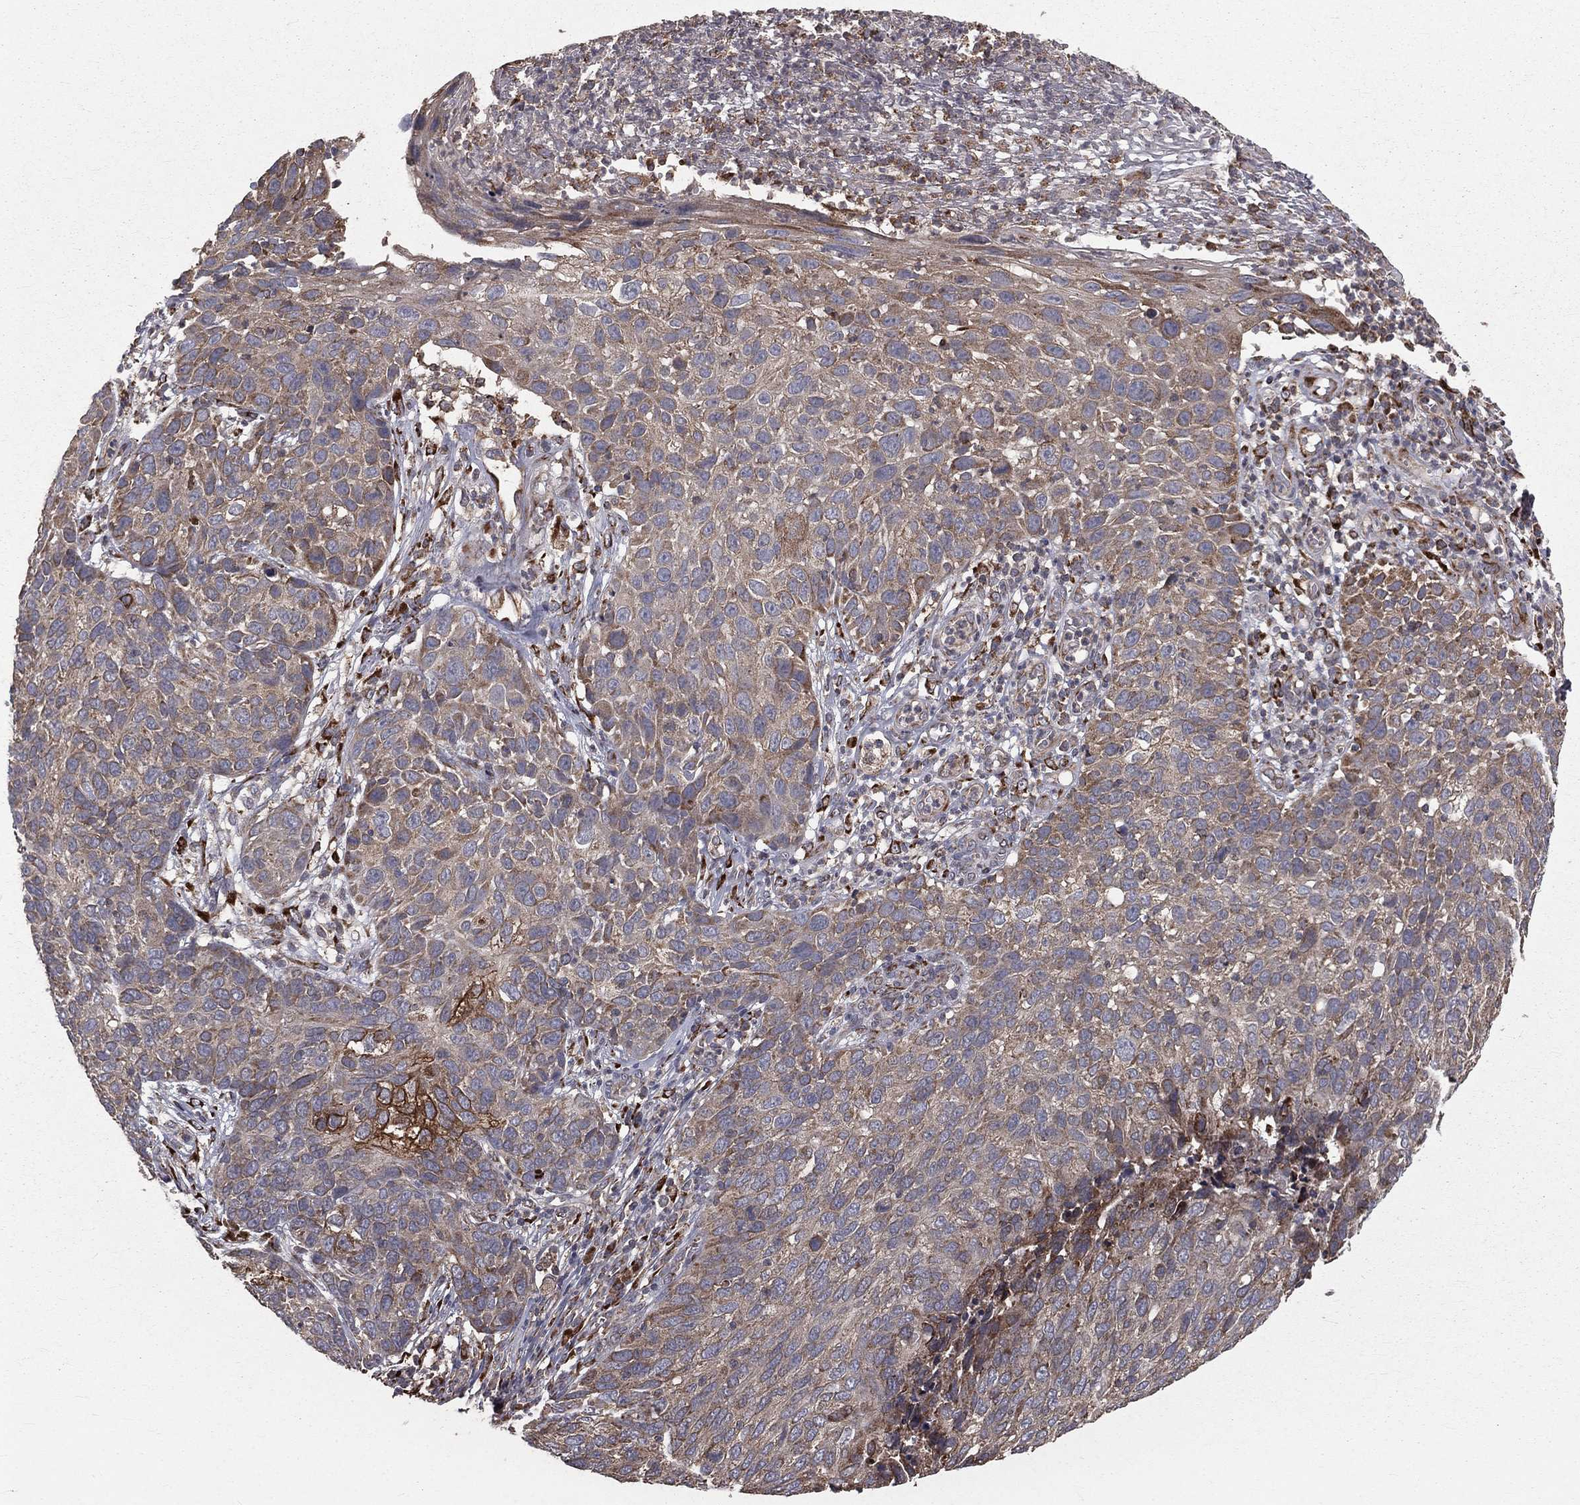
{"staining": {"intensity": "weak", "quantity": "25%-75%", "location": "cytoplasmic/membranous"}, "tissue": "skin cancer", "cell_type": "Tumor cells", "image_type": "cancer", "snomed": [{"axis": "morphology", "description": "Squamous cell carcinoma, NOS"}, {"axis": "topography", "description": "Skin"}], "caption": "High-magnification brightfield microscopy of skin squamous cell carcinoma stained with DAB (brown) and counterstained with hematoxylin (blue). tumor cells exhibit weak cytoplasmic/membranous positivity is seen in approximately25%-75% of cells.", "gene": "OLFML1", "patient": {"sex": "male", "age": 92}}